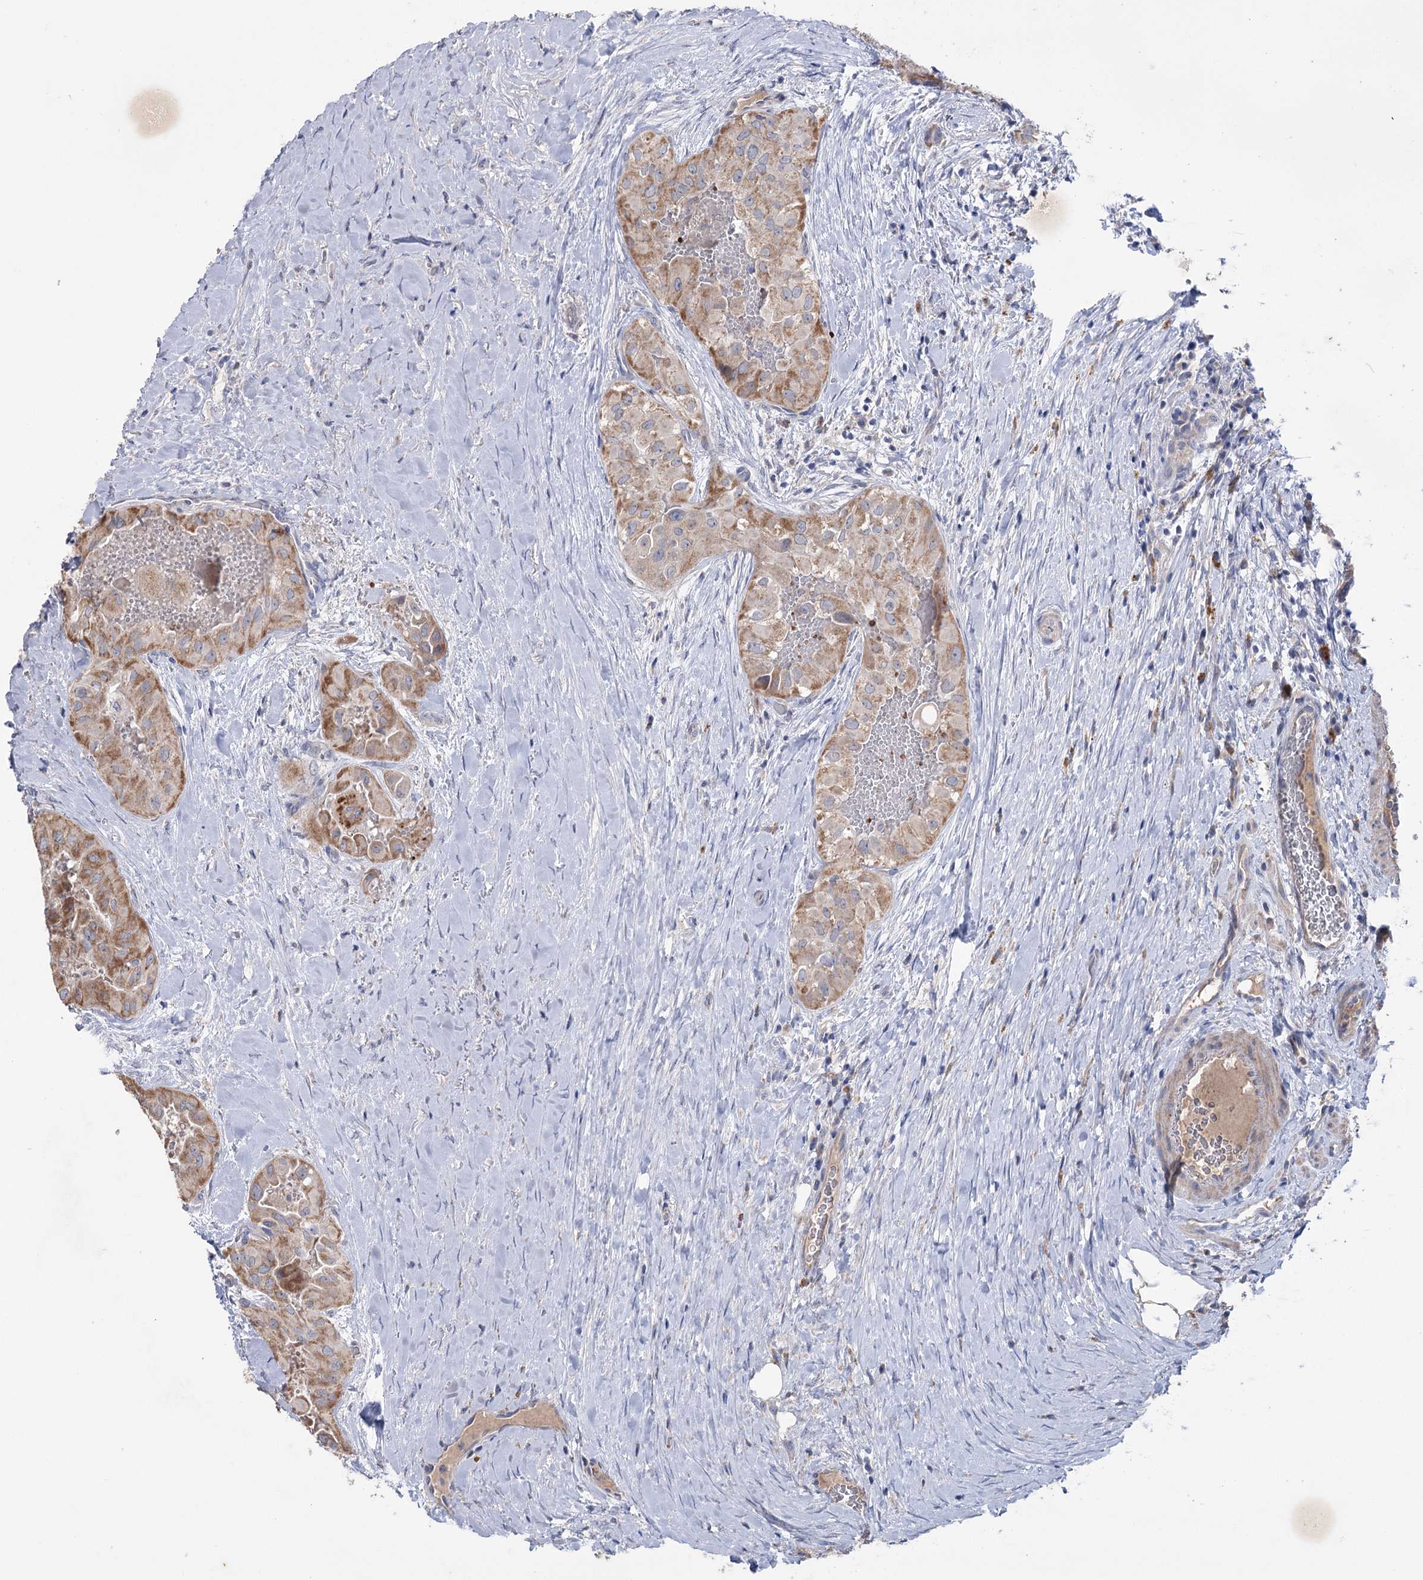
{"staining": {"intensity": "moderate", "quantity": ">75%", "location": "cytoplasmic/membranous"}, "tissue": "thyroid cancer", "cell_type": "Tumor cells", "image_type": "cancer", "snomed": [{"axis": "morphology", "description": "Papillary adenocarcinoma, NOS"}, {"axis": "topography", "description": "Thyroid gland"}], "caption": "The micrograph demonstrates a brown stain indicating the presence of a protein in the cytoplasmic/membranous of tumor cells in thyroid cancer.", "gene": "MTCH2", "patient": {"sex": "female", "age": 59}}